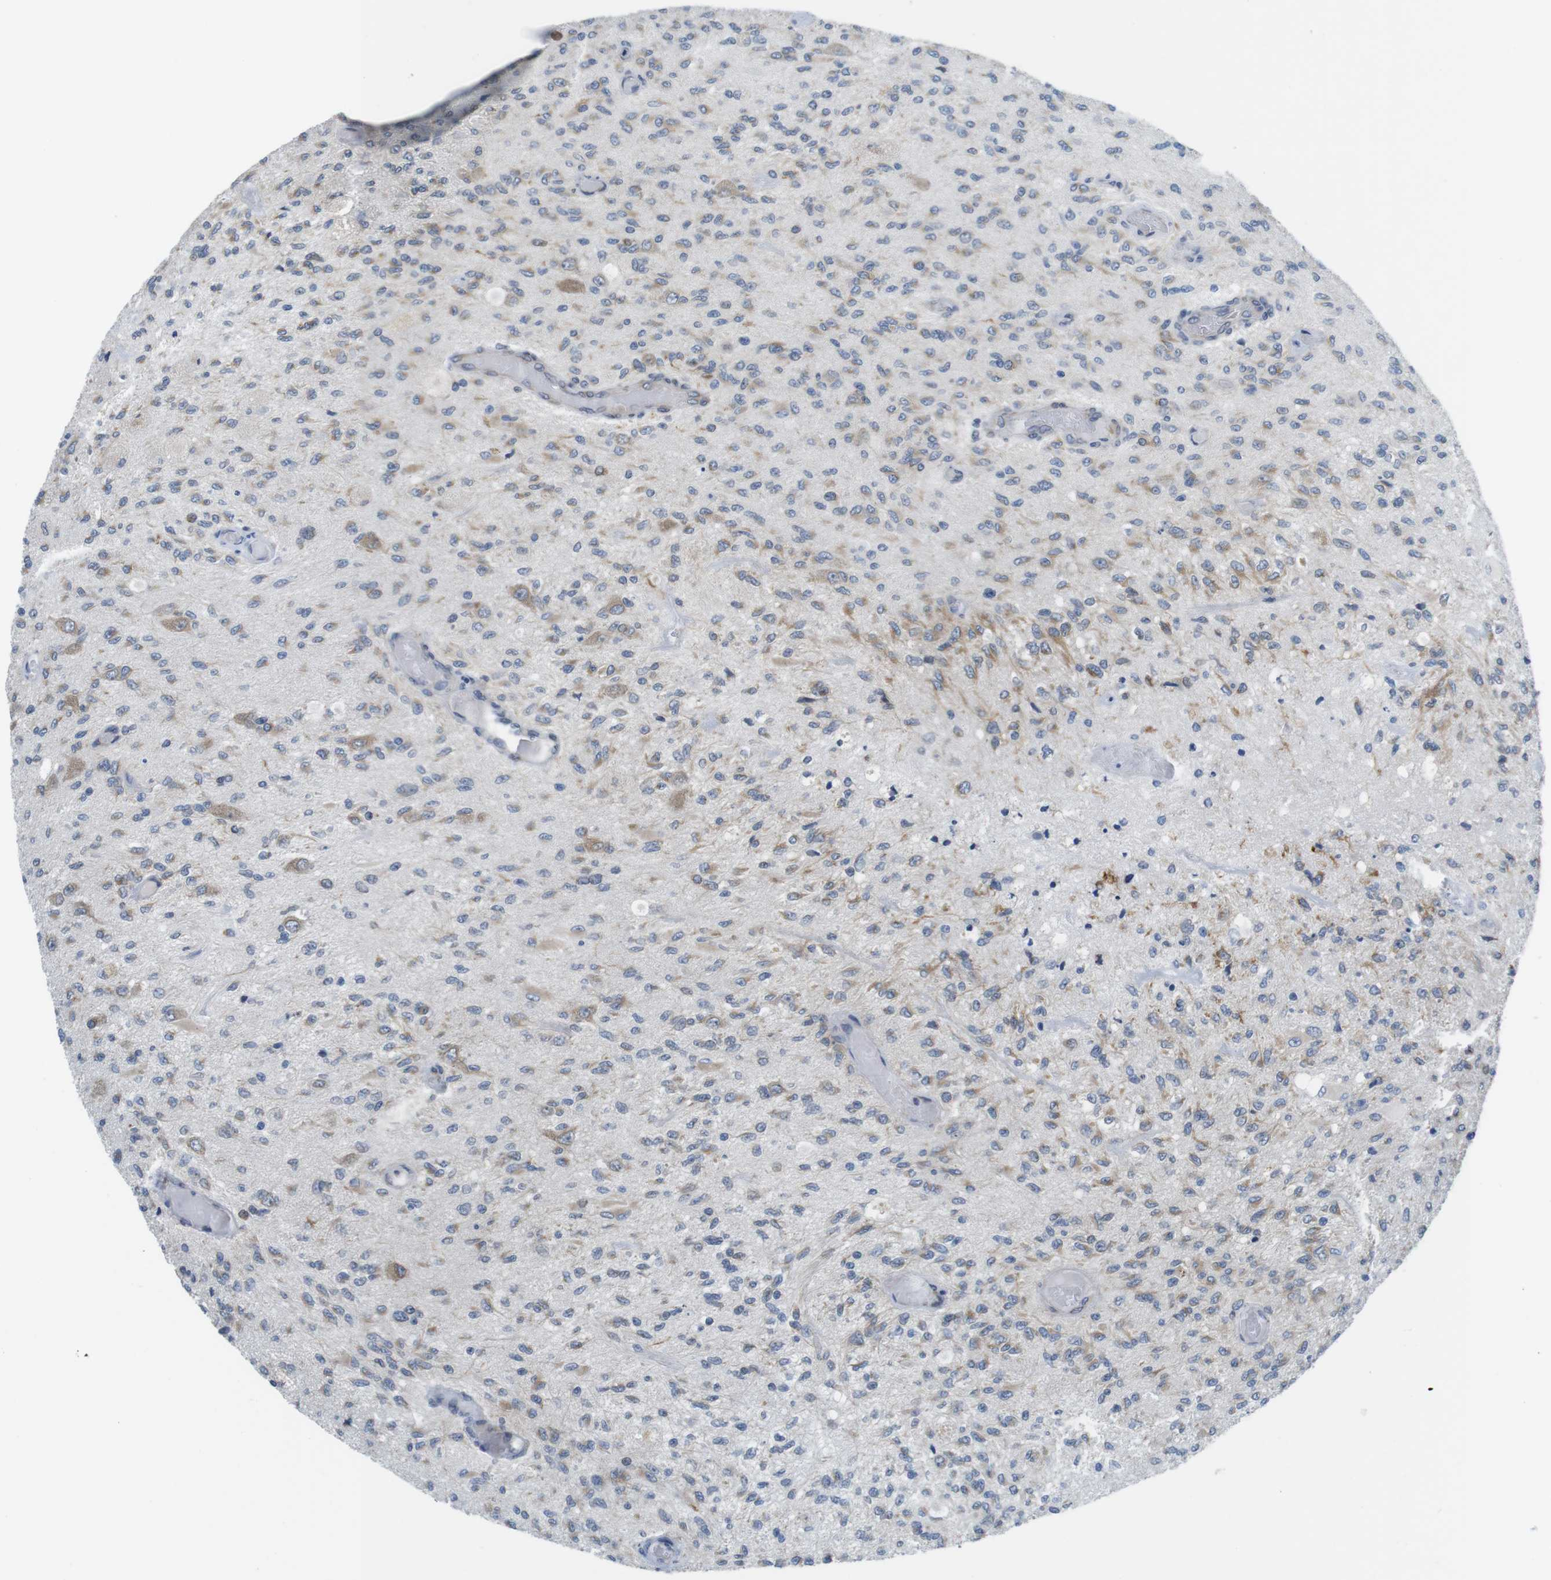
{"staining": {"intensity": "weak", "quantity": "<25%", "location": "cytoplasmic/membranous"}, "tissue": "glioma", "cell_type": "Tumor cells", "image_type": "cancer", "snomed": [{"axis": "morphology", "description": "Normal tissue, NOS"}, {"axis": "morphology", "description": "Glioma, malignant, High grade"}, {"axis": "topography", "description": "Cerebral cortex"}], "caption": "Immunohistochemistry image of neoplastic tissue: malignant glioma (high-grade) stained with DAB demonstrates no significant protein expression in tumor cells.", "gene": "ERGIC3", "patient": {"sex": "male", "age": 77}}